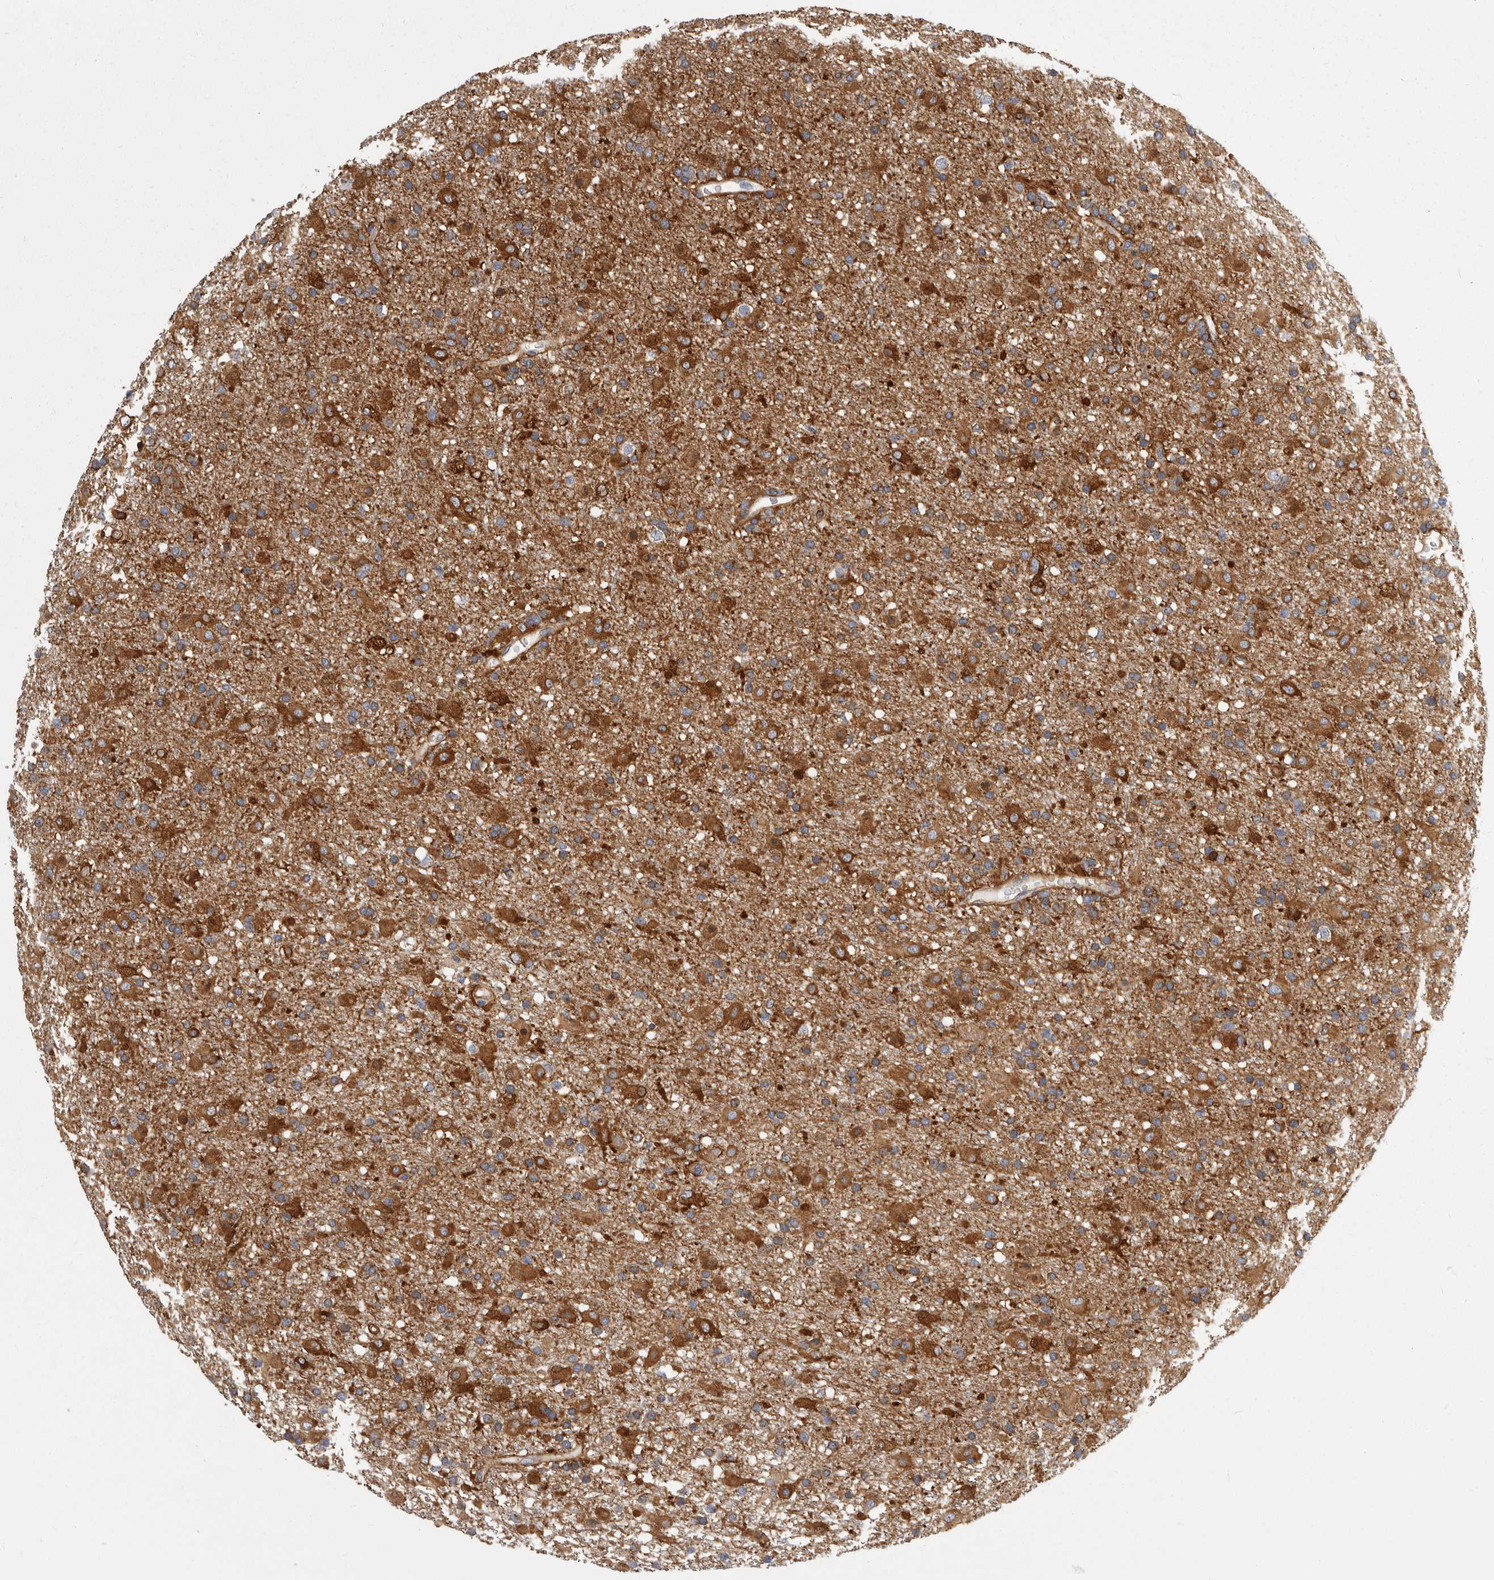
{"staining": {"intensity": "strong", "quantity": "25%-75%", "location": "cytoplasmic/membranous"}, "tissue": "glioma", "cell_type": "Tumor cells", "image_type": "cancer", "snomed": [{"axis": "morphology", "description": "Glioma, malignant, Low grade"}, {"axis": "topography", "description": "Brain"}], "caption": "Immunohistochemistry staining of low-grade glioma (malignant), which displays high levels of strong cytoplasmic/membranous expression in approximately 25%-75% of tumor cells indicating strong cytoplasmic/membranous protein expression. The staining was performed using DAB (brown) for protein detection and nuclei were counterstained in hematoxylin (blue).", "gene": "ENAH", "patient": {"sex": "male", "age": 65}}